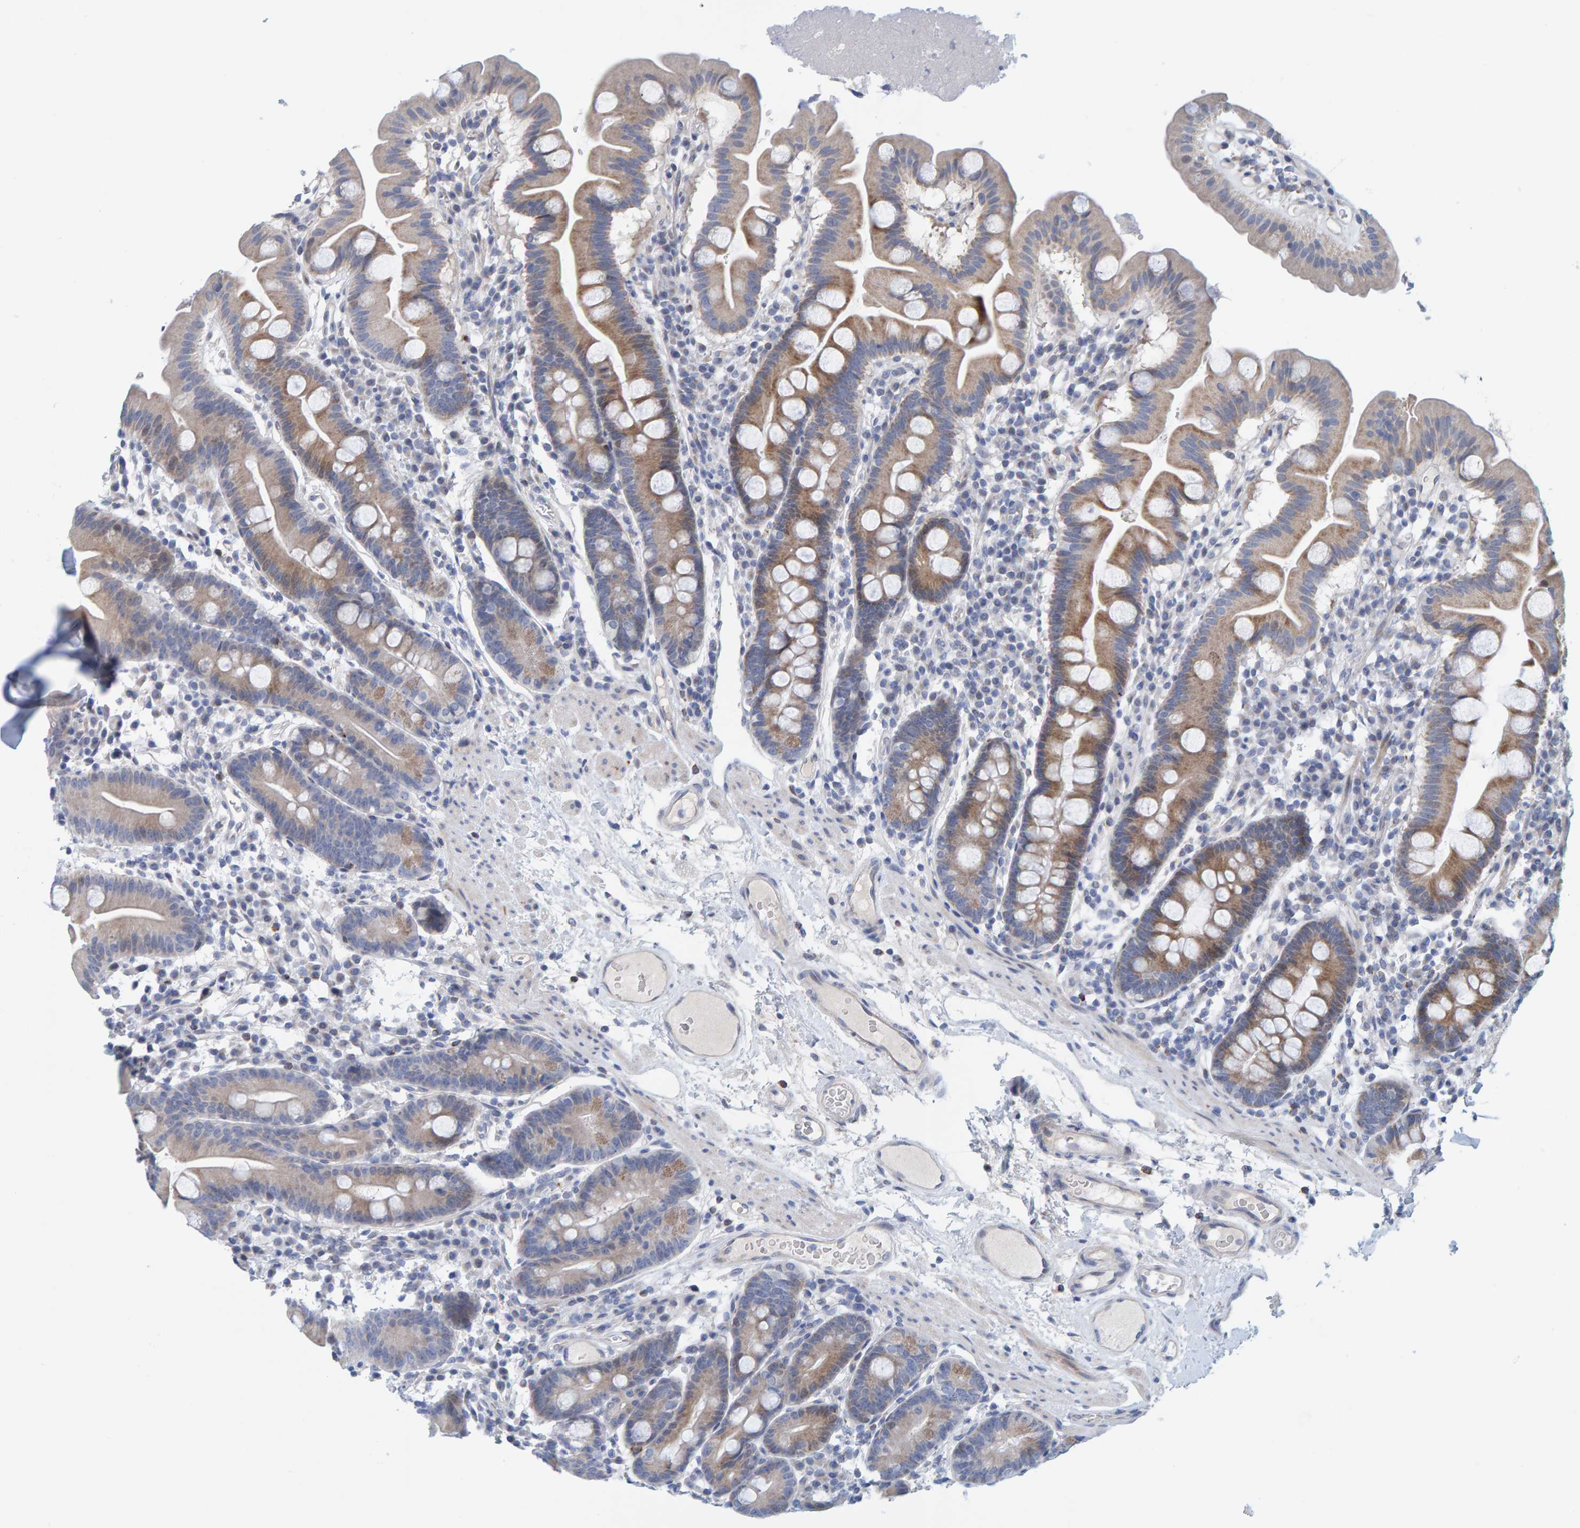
{"staining": {"intensity": "moderate", "quantity": ">75%", "location": "cytoplasmic/membranous"}, "tissue": "duodenum", "cell_type": "Glandular cells", "image_type": "normal", "snomed": [{"axis": "morphology", "description": "Normal tissue, NOS"}, {"axis": "topography", "description": "Duodenum"}], "caption": "The immunohistochemical stain highlights moderate cytoplasmic/membranous staining in glandular cells of unremarkable duodenum. Immunohistochemistry (ihc) stains the protein of interest in brown and the nuclei are stained blue.", "gene": "ZC3H3", "patient": {"sex": "male", "age": 50}}